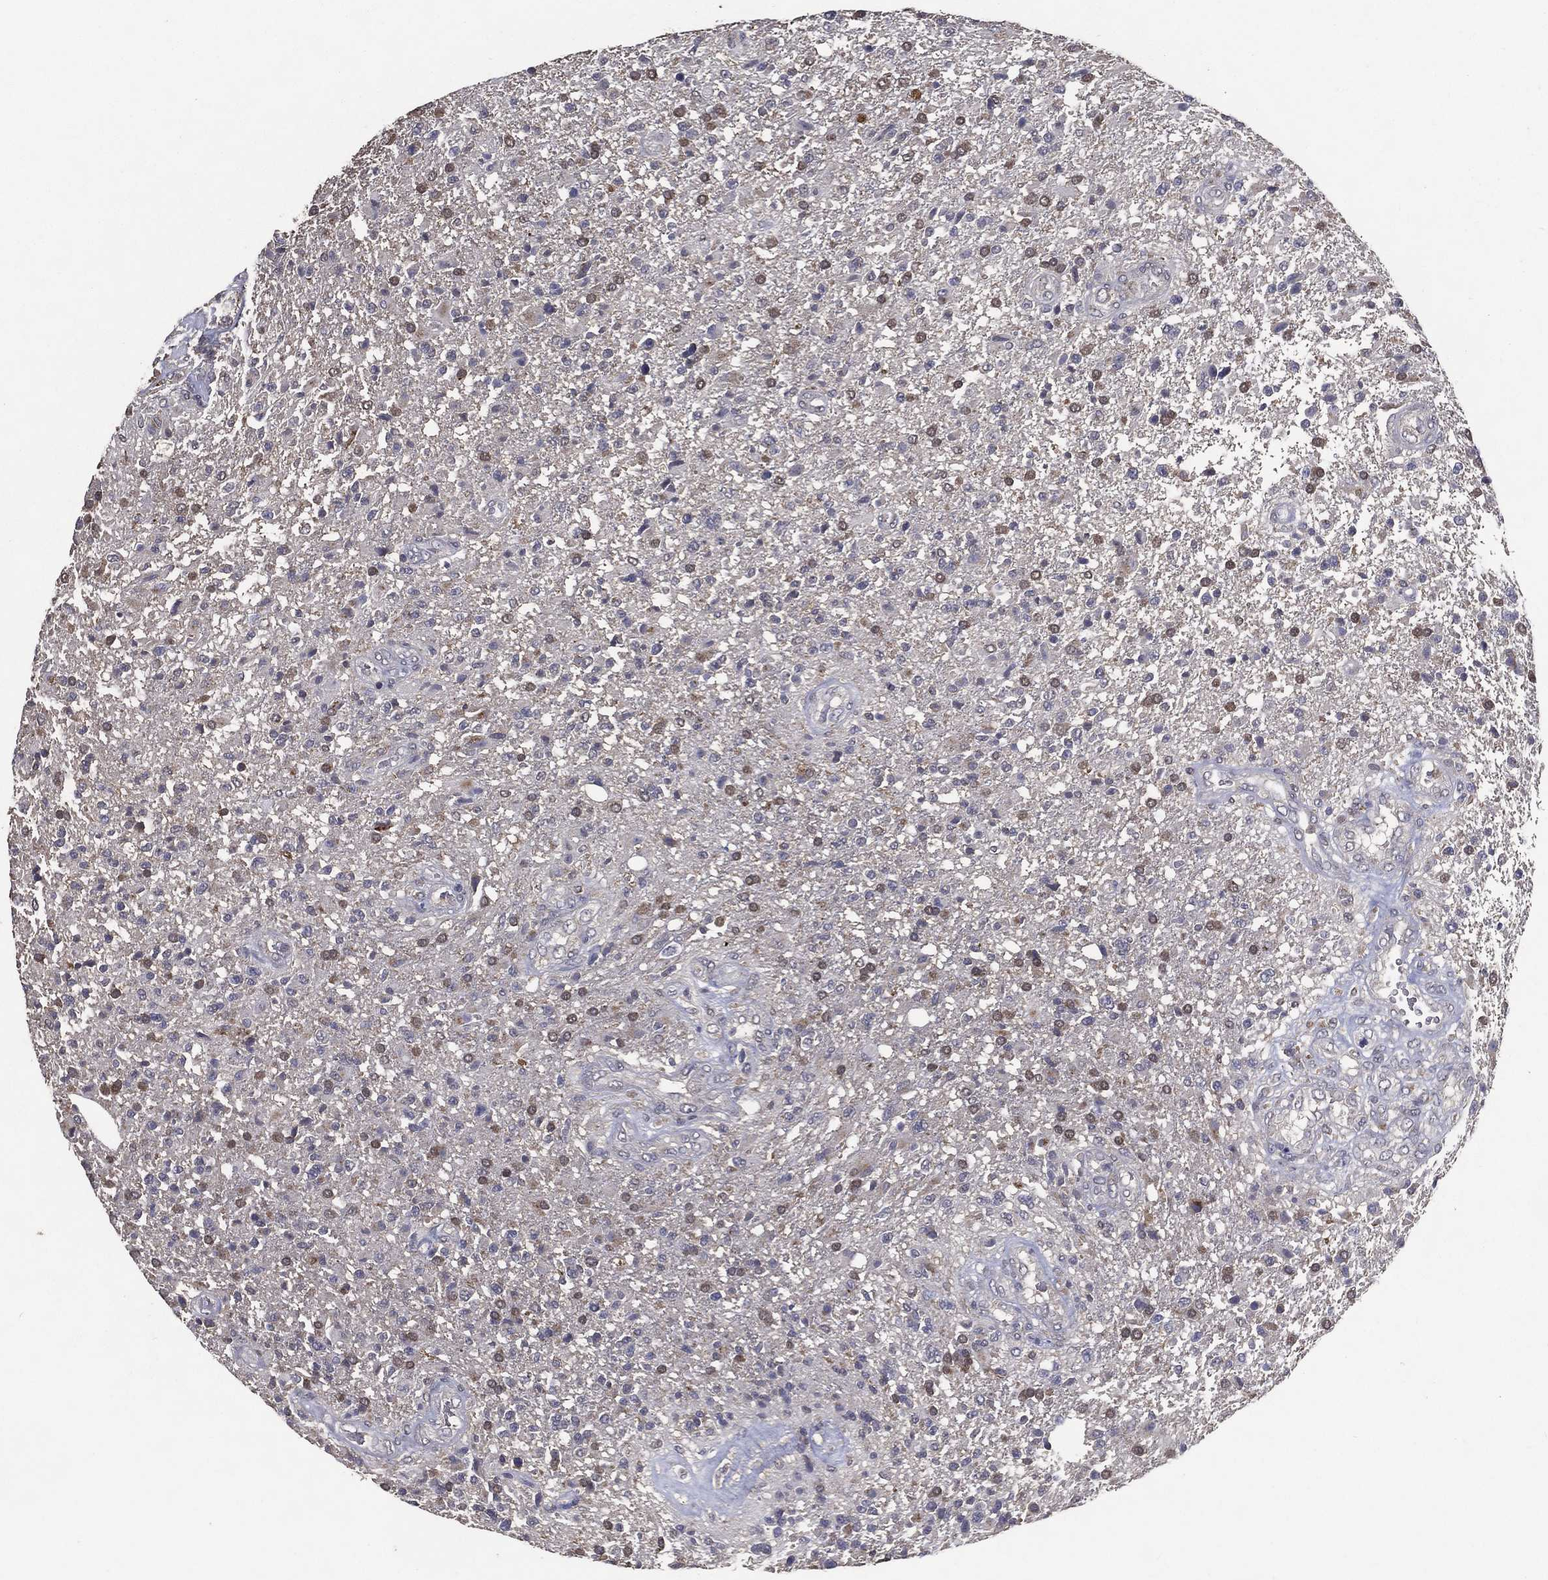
{"staining": {"intensity": "weak", "quantity": "<25%", "location": "cytoplasmic/membranous"}, "tissue": "glioma", "cell_type": "Tumor cells", "image_type": "cancer", "snomed": [{"axis": "morphology", "description": "Glioma, malignant, High grade"}, {"axis": "topography", "description": "Brain"}], "caption": "Tumor cells are negative for protein expression in human glioma.", "gene": "GPR183", "patient": {"sex": "male", "age": 56}}